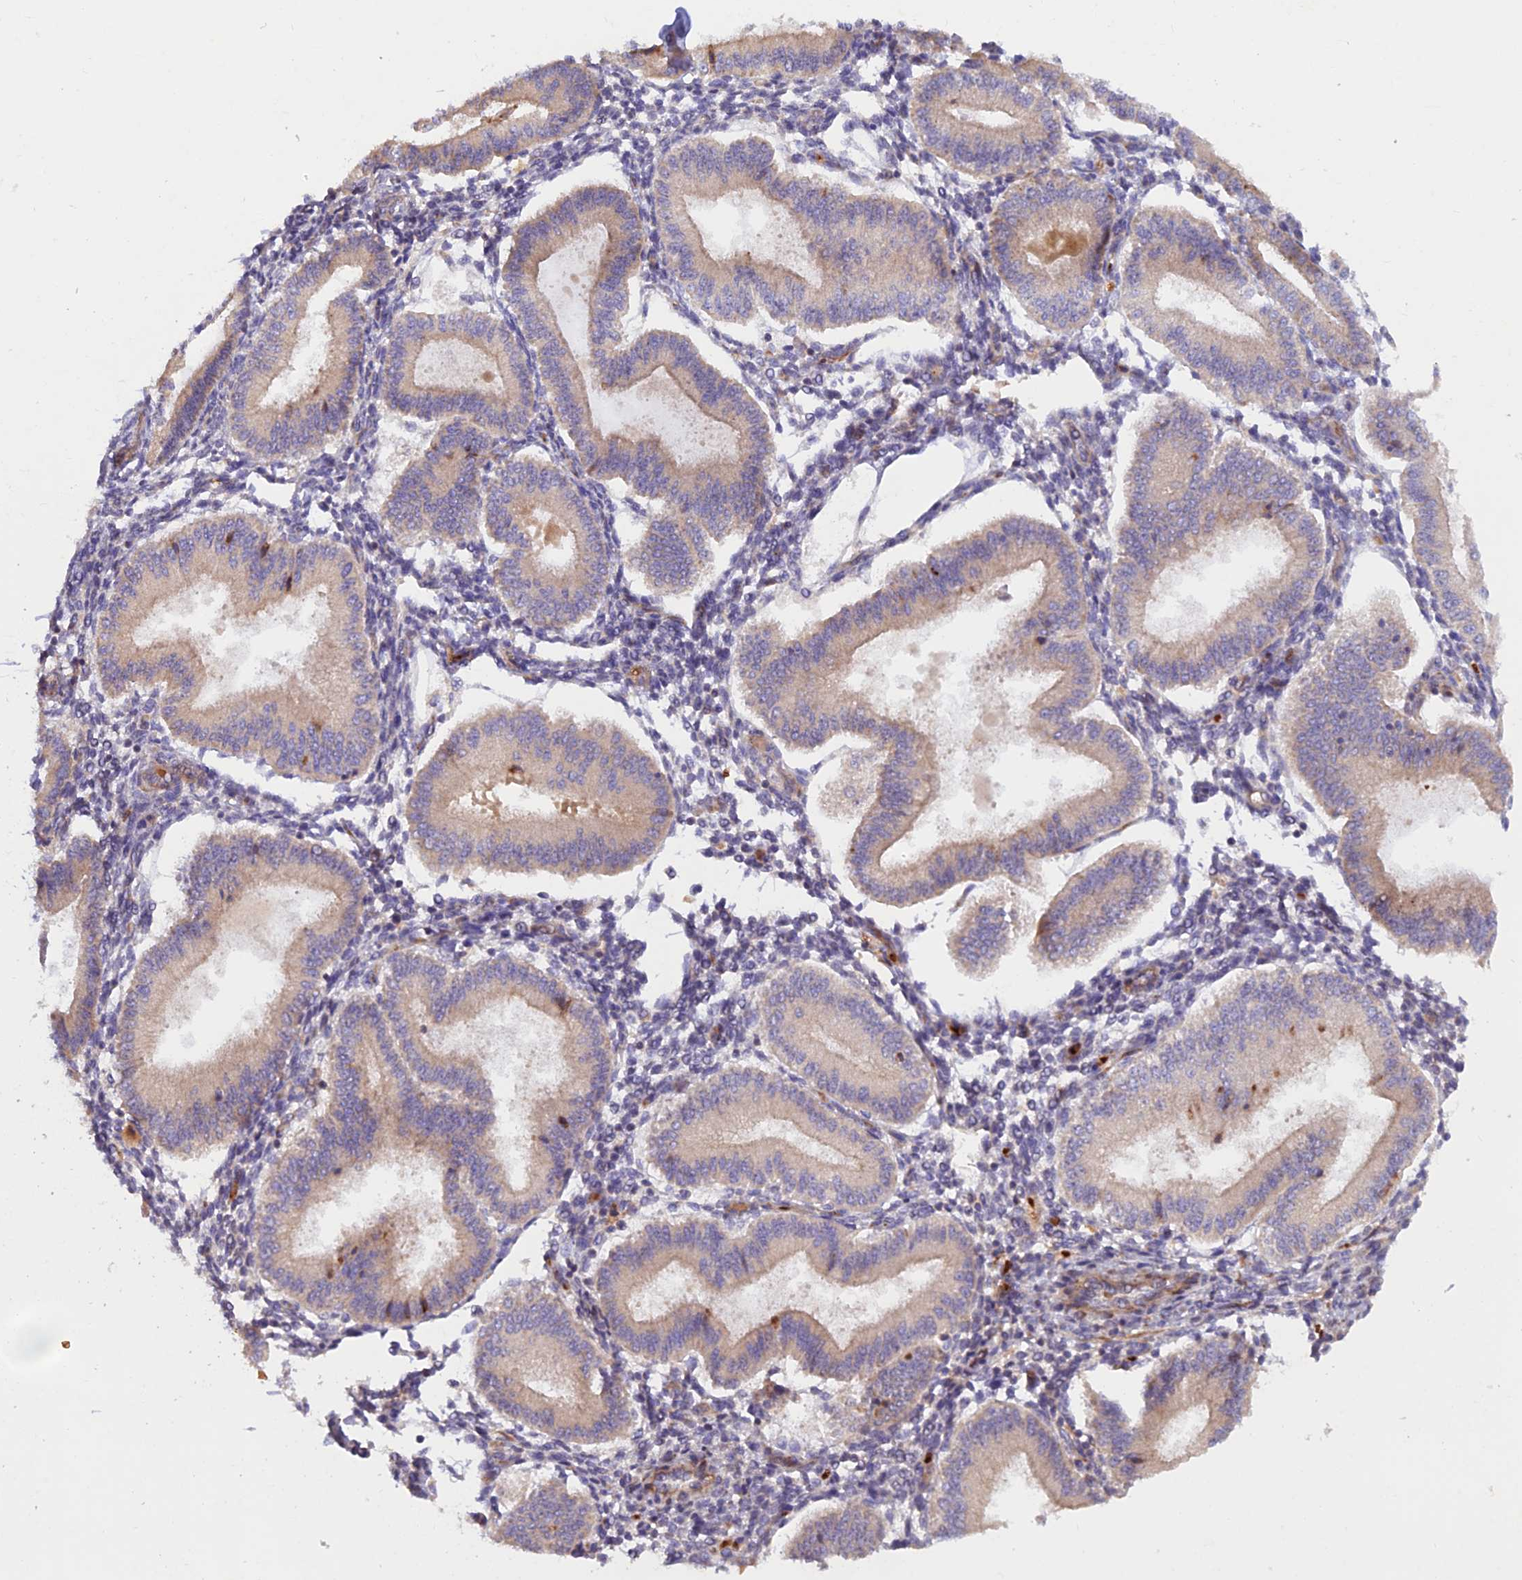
{"staining": {"intensity": "weak", "quantity": "<25%", "location": "cytoplasmic/membranous"}, "tissue": "endometrium", "cell_type": "Cells in endometrial stroma", "image_type": "normal", "snomed": [{"axis": "morphology", "description": "Normal tissue, NOS"}, {"axis": "topography", "description": "Endometrium"}], "caption": "Micrograph shows no protein positivity in cells in endometrial stroma of normal endometrium. (Stains: DAB IHC with hematoxylin counter stain, Microscopy: brightfield microscopy at high magnification).", "gene": "GMCL1", "patient": {"sex": "female", "age": 39}}